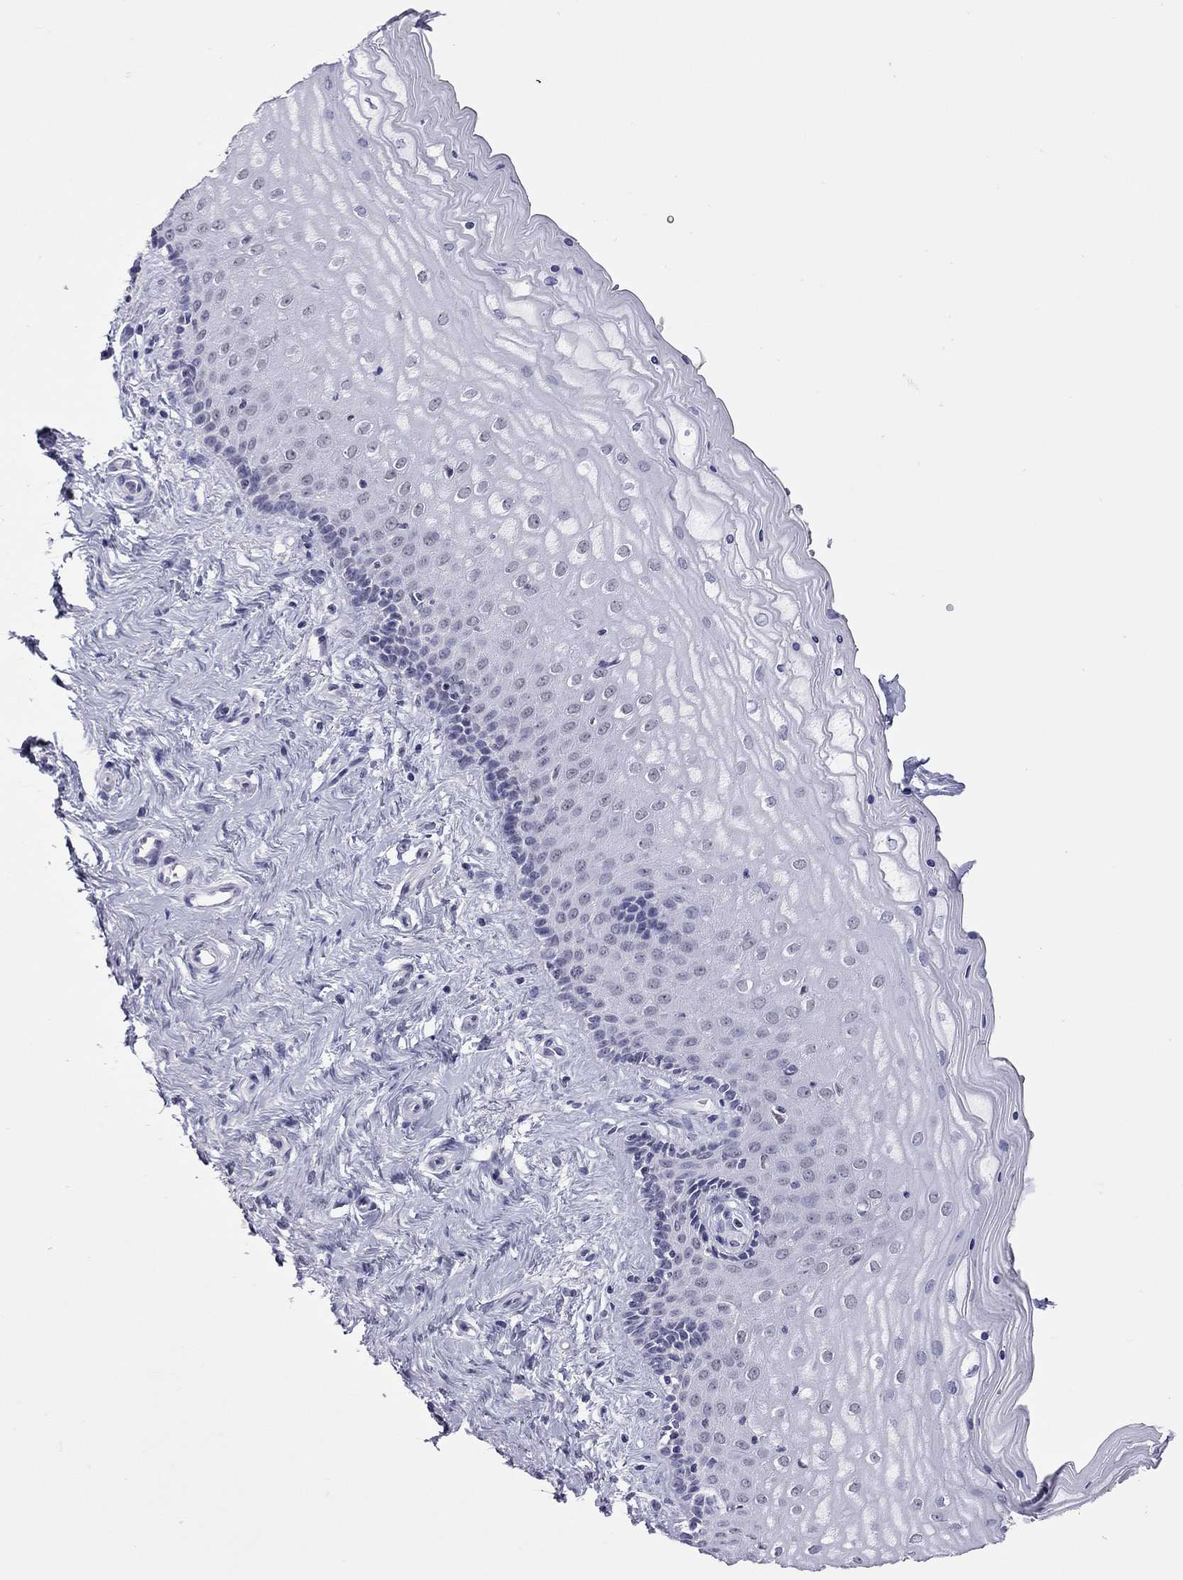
{"staining": {"intensity": "negative", "quantity": "none", "location": "none"}, "tissue": "vagina", "cell_type": "Squamous epithelial cells", "image_type": "normal", "snomed": [{"axis": "morphology", "description": "Normal tissue, NOS"}, {"axis": "topography", "description": "Vagina"}], "caption": "DAB immunohistochemical staining of unremarkable vagina demonstrates no significant staining in squamous epithelial cells. Brightfield microscopy of IHC stained with DAB (3,3'-diaminobenzidine) (brown) and hematoxylin (blue), captured at high magnification.", "gene": "JHY", "patient": {"sex": "female", "age": 45}}